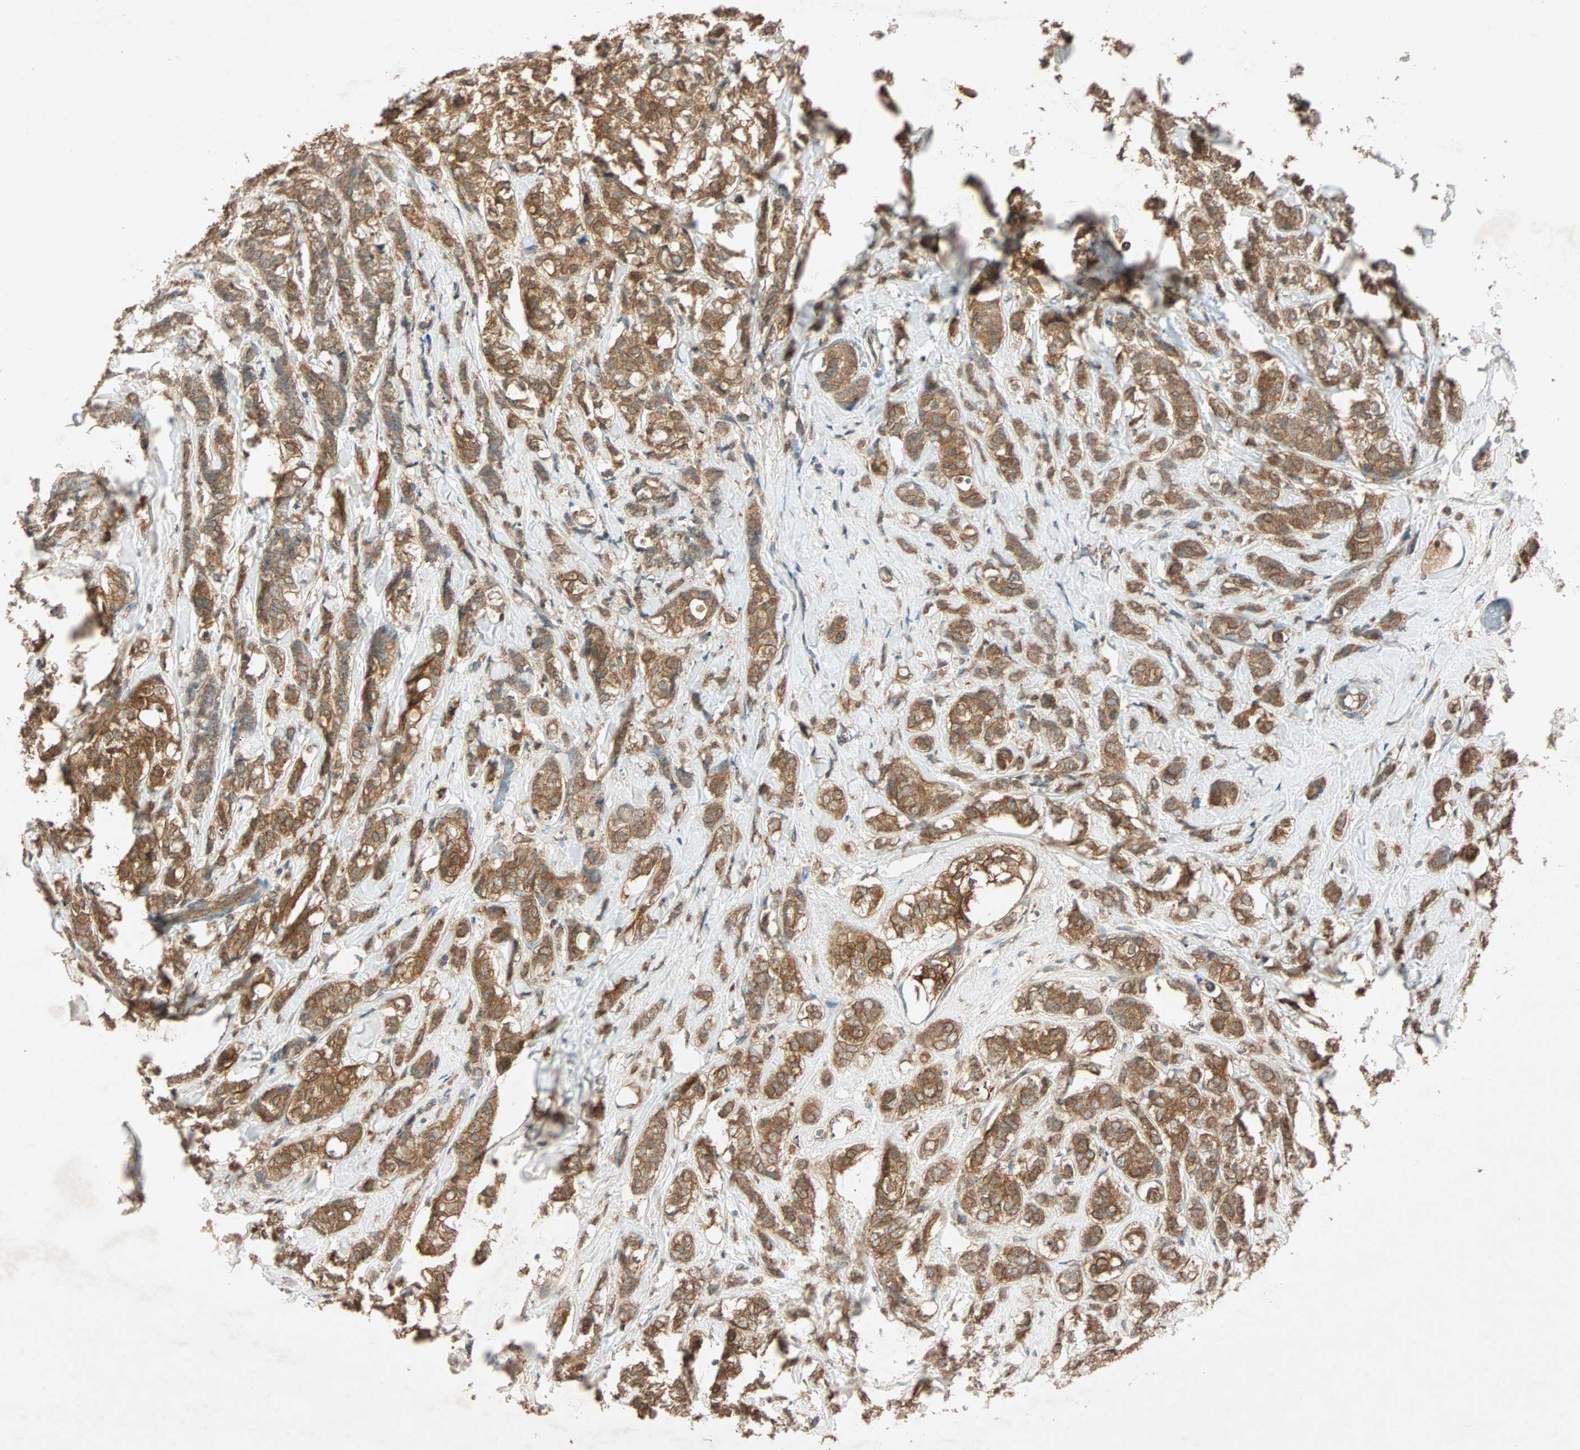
{"staining": {"intensity": "moderate", "quantity": ">75%", "location": "cytoplasmic/membranous"}, "tissue": "breast cancer", "cell_type": "Tumor cells", "image_type": "cancer", "snomed": [{"axis": "morphology", "description": "Lobular carcinoma"}, {"axis": "topography", "description": "Breast"}], "caption": "Immunohistochemistry staining of breast cancer (lobular carcinoma), which demonstrates medium levels of moderate cytoplasmic/membranous staining in about >75% of tumor cells indicating moderate cytoplasmic/membranous protein positivity. The staining was performed using DAB (brown) for protein detection and nuclei were counterstained in hematoxylin (blue).", "gene": "MAPK1", "patient": {"sex": "female", "age": 60}}